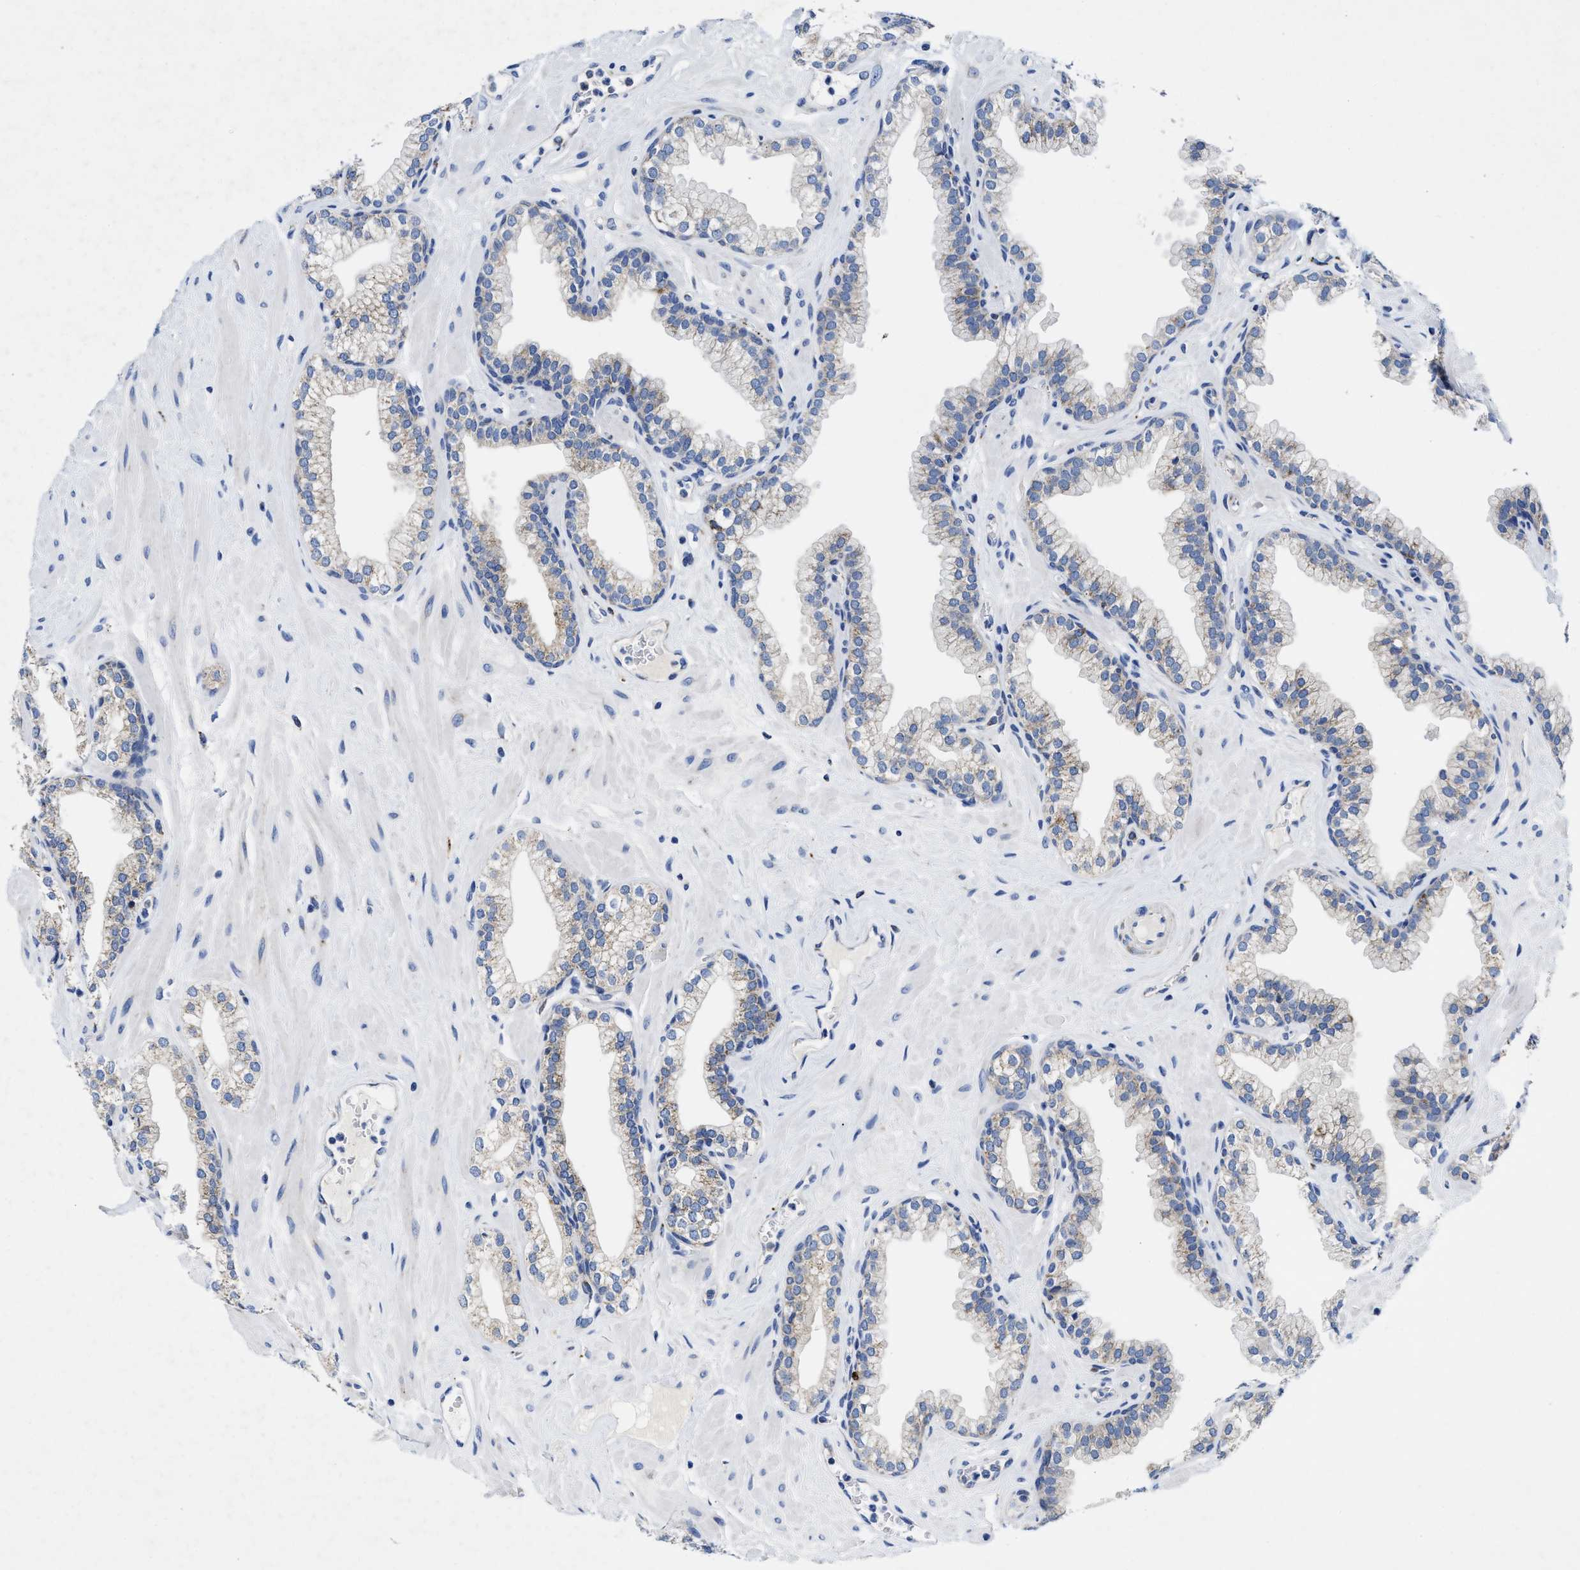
{"staining": {"intensity": "moderate", "quantity": "<25%", "location": "cytoplasmic/membranous"}, "tissue": "prostate", "cell_type": "Glandular cells", "image_type": "normal", "snomed": [{"axis": "morphology", "description": "Normal tissue, NOS"}, {"axis": "morphology", "description": "Urothelial carcinoma, Low grade"}, {"axis": "topography", "description": "Urinary bladder"}, {"axis": "topography", "description": "Prostate"}], "caption": "Prostate was stained to show a protein in brown. There is low levels of moderate cytoplasmic/membranous positivity in about <25% of glandular cells. The staining is performed using DAB (3,3'-diaminobenzidine) brown chromogen to label protein expression. The nuclei are counter-stained blue using hematoxylin.", "gene": "TBRG4", "patient": {"sex": "male", "age": 60}}